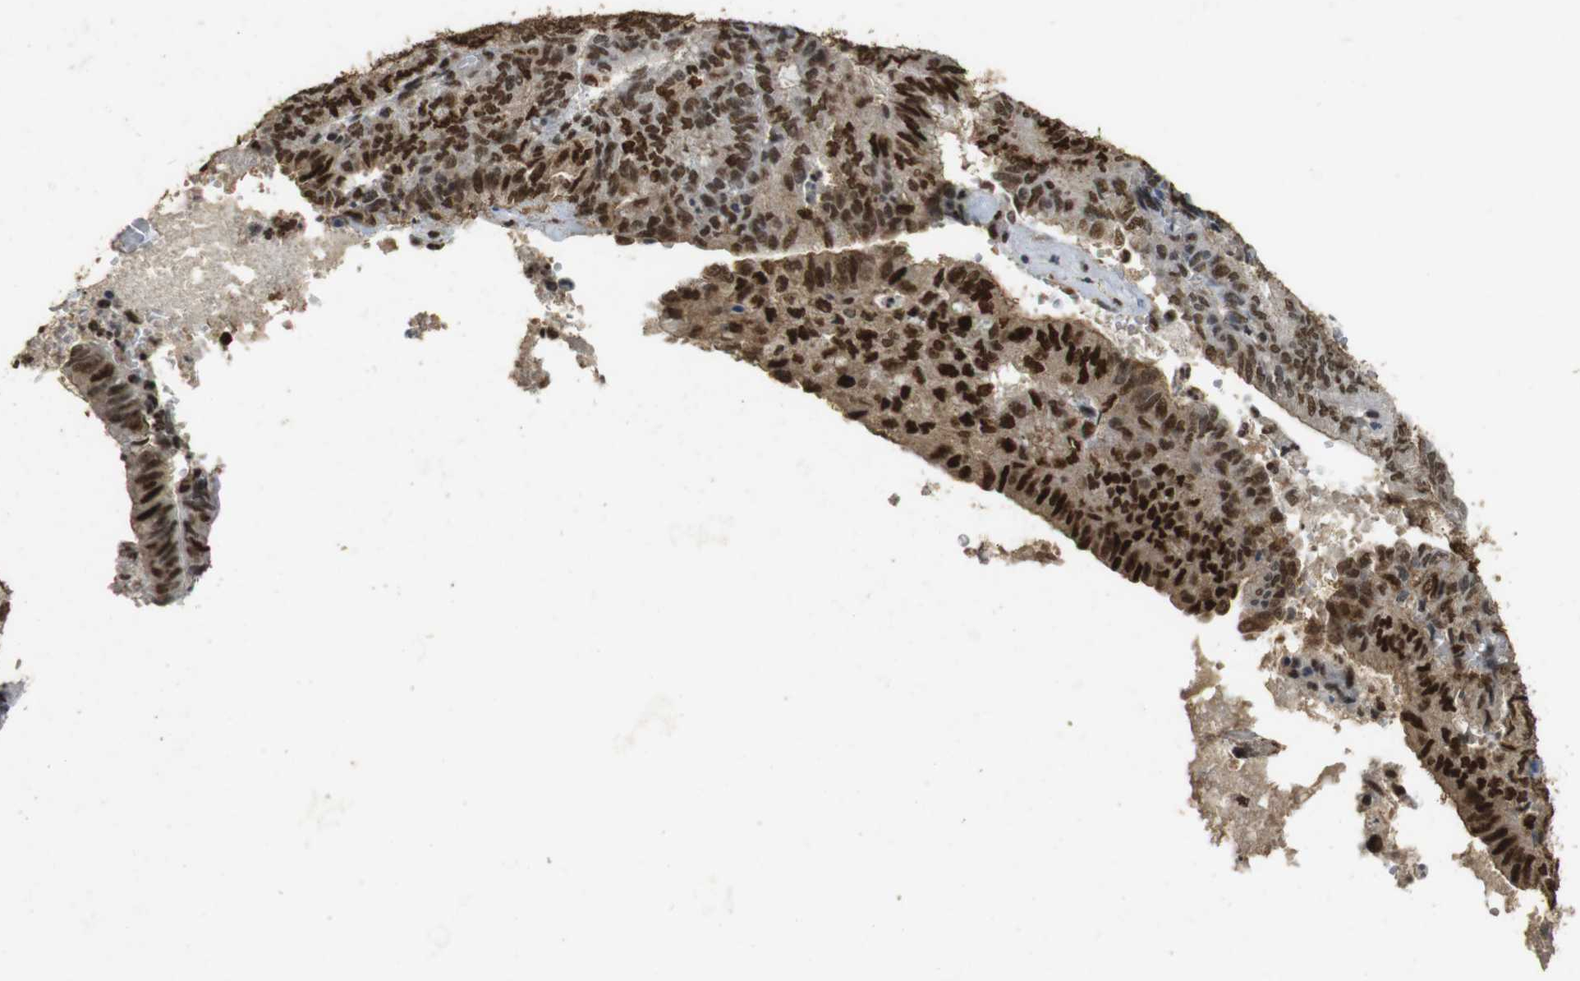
{"staining": {"intensity": "strong", "quantity": ">75%", "location": "cytoplasmic/membranous,nuclear"}, "tissue": "endometrial cancer", "cell_type": "Tumor cells", "image_type": "cancer", "snomed": [{"axis": "morphology", "description": "Adenocarcinoma, NOS"}, {"axis": "topography", "description": "Uterus"}], "caption": "There is high levels of strong cytoplasmic/membranous and nuclear staining in tumor cells of adenocarcinoma (endometrial), as demonstrated by immunohistochemical staining (brown color).", "gene": "GATA4", "patient": {"sex": "female", "age": 60}}